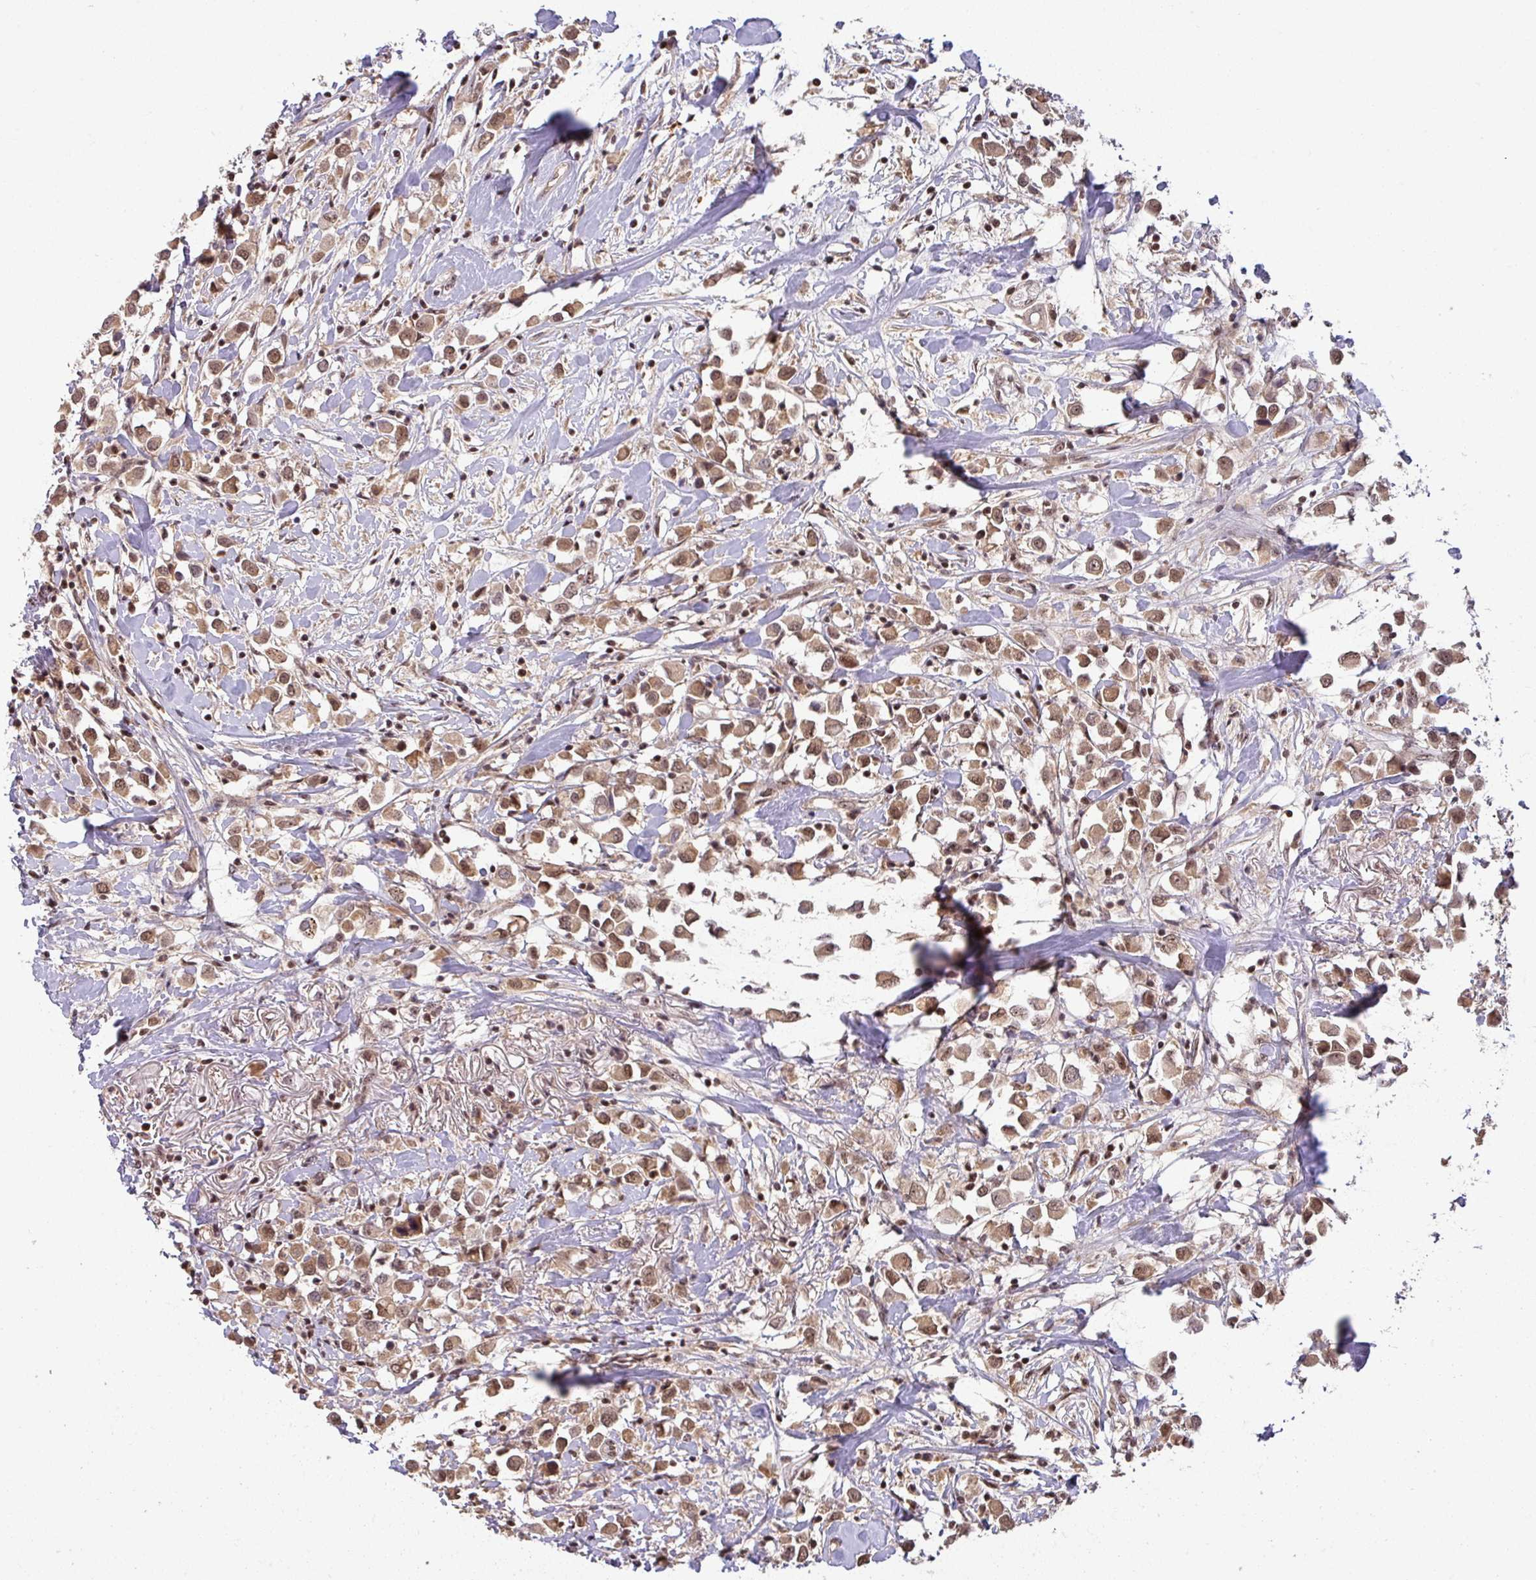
{"staining": {"intensity": "moderate", "quantity": ">75%", "location": "cytoplasmic/membranous,nuclear"}, "tissue": "breast cancer", "cell_type": "Tumor cells", "image_type": "cancer", "snomed": [{"axis": "morphology", "description": "Duct carcinoma"}, {"axis": "topography", "description": "Breast"}], "caption": "The micrograph displays immunohistochemical staining of breast cancer. There is moderate cytoplasmic/membranous and nuclear expression is seen in approximately >75% of tumor cells.", "gene": "ZBTB14", "patient": {"sex": "female", "age": 61}}